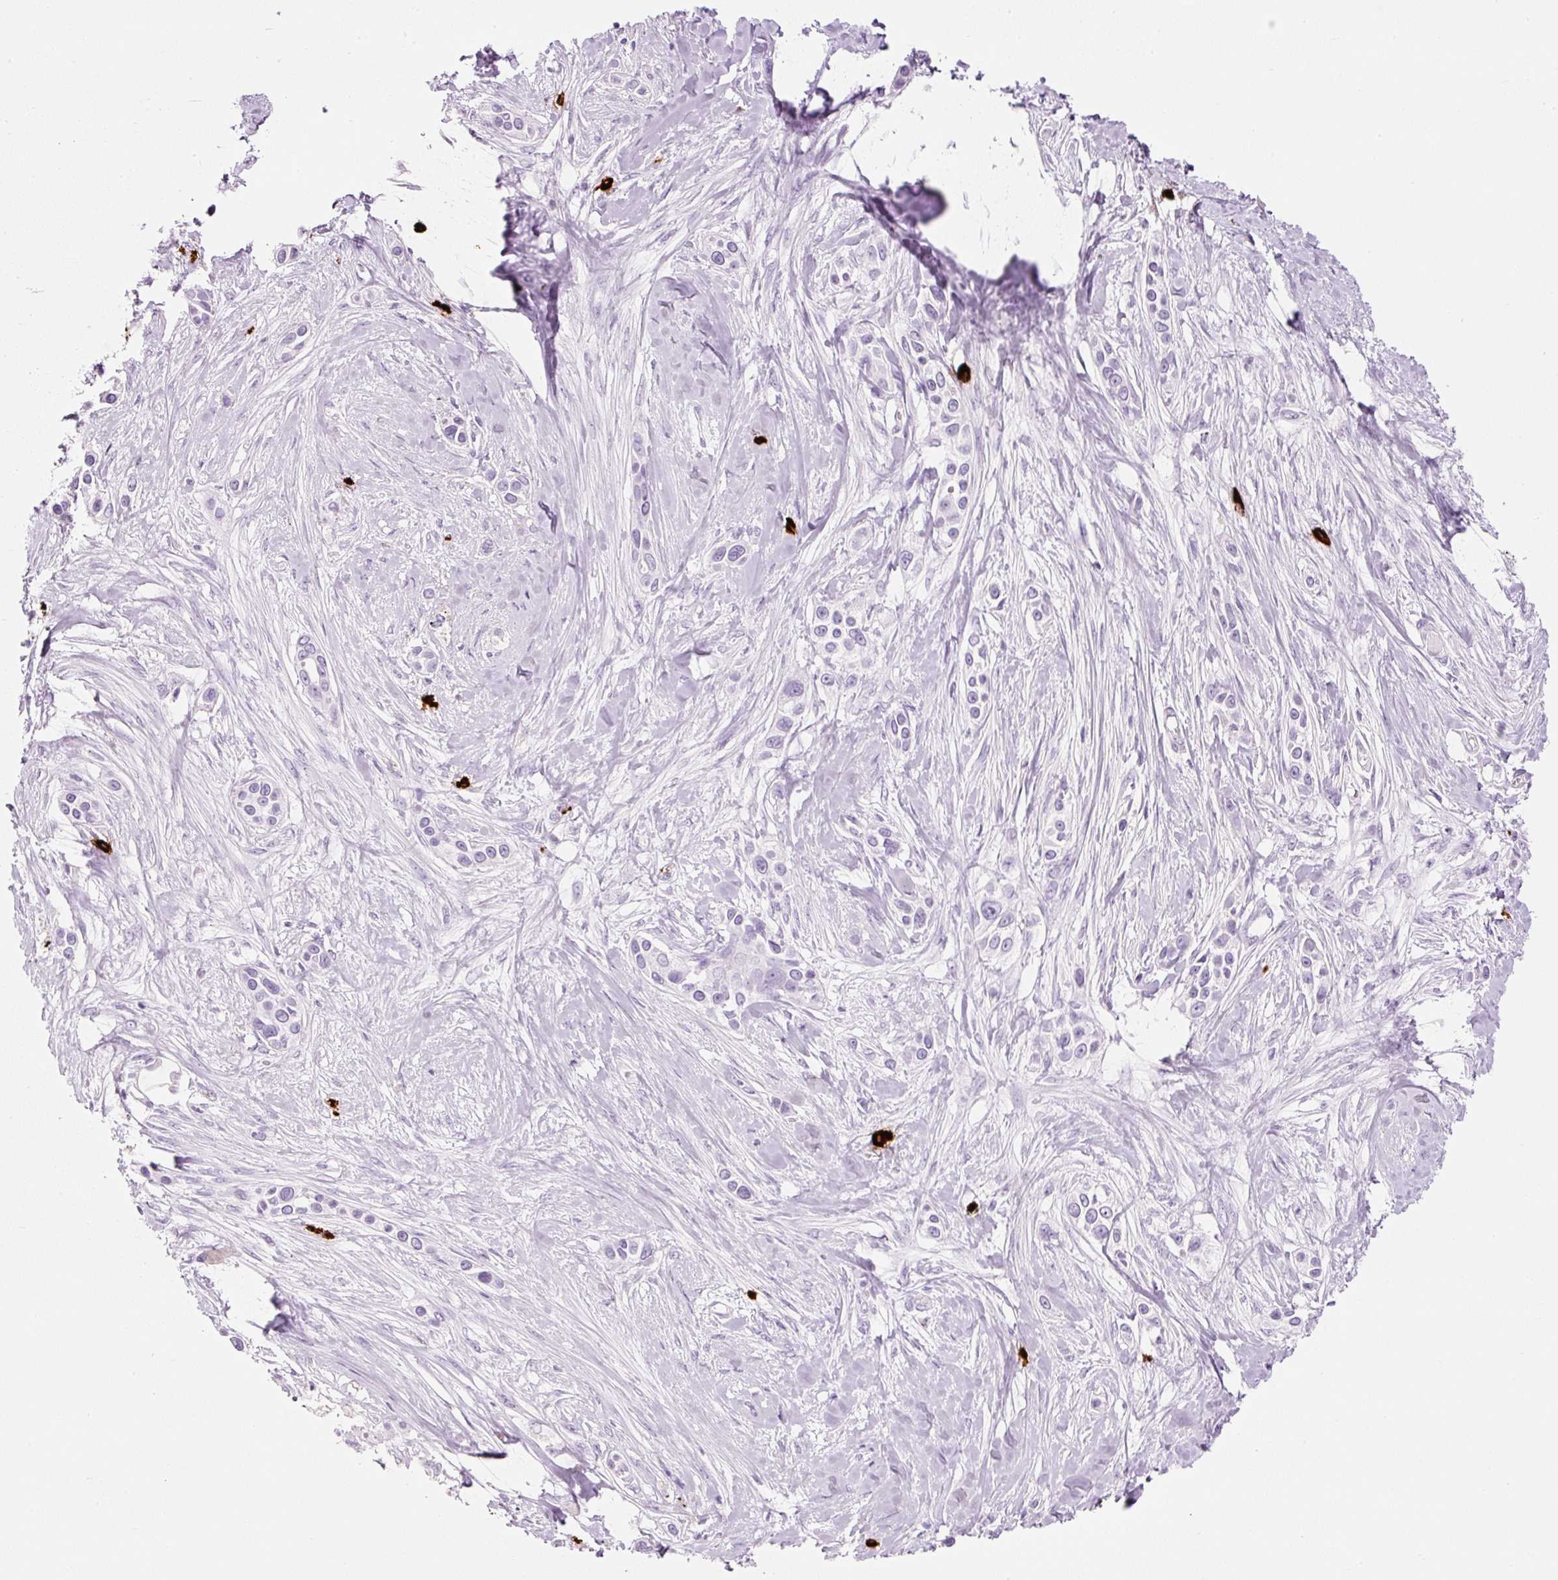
{"staining": {"intensity": "negative", "quantity": "none", "location": "none"}, "tissue": "skin cancer", "cell_type": "Tumor cells", "image_type": "cancer", "snomed": [{"axis": "morphology", "description": "Squamous cell carcinoma, NOS"}, {"axis": "topography", "description": "Skin"}], "caption": "Immunohistochemical staining of human skin cancer shows no significant staining in tumor cells.", "gene": "CMA1", "patient": {"sex": "female", "age": 69}}